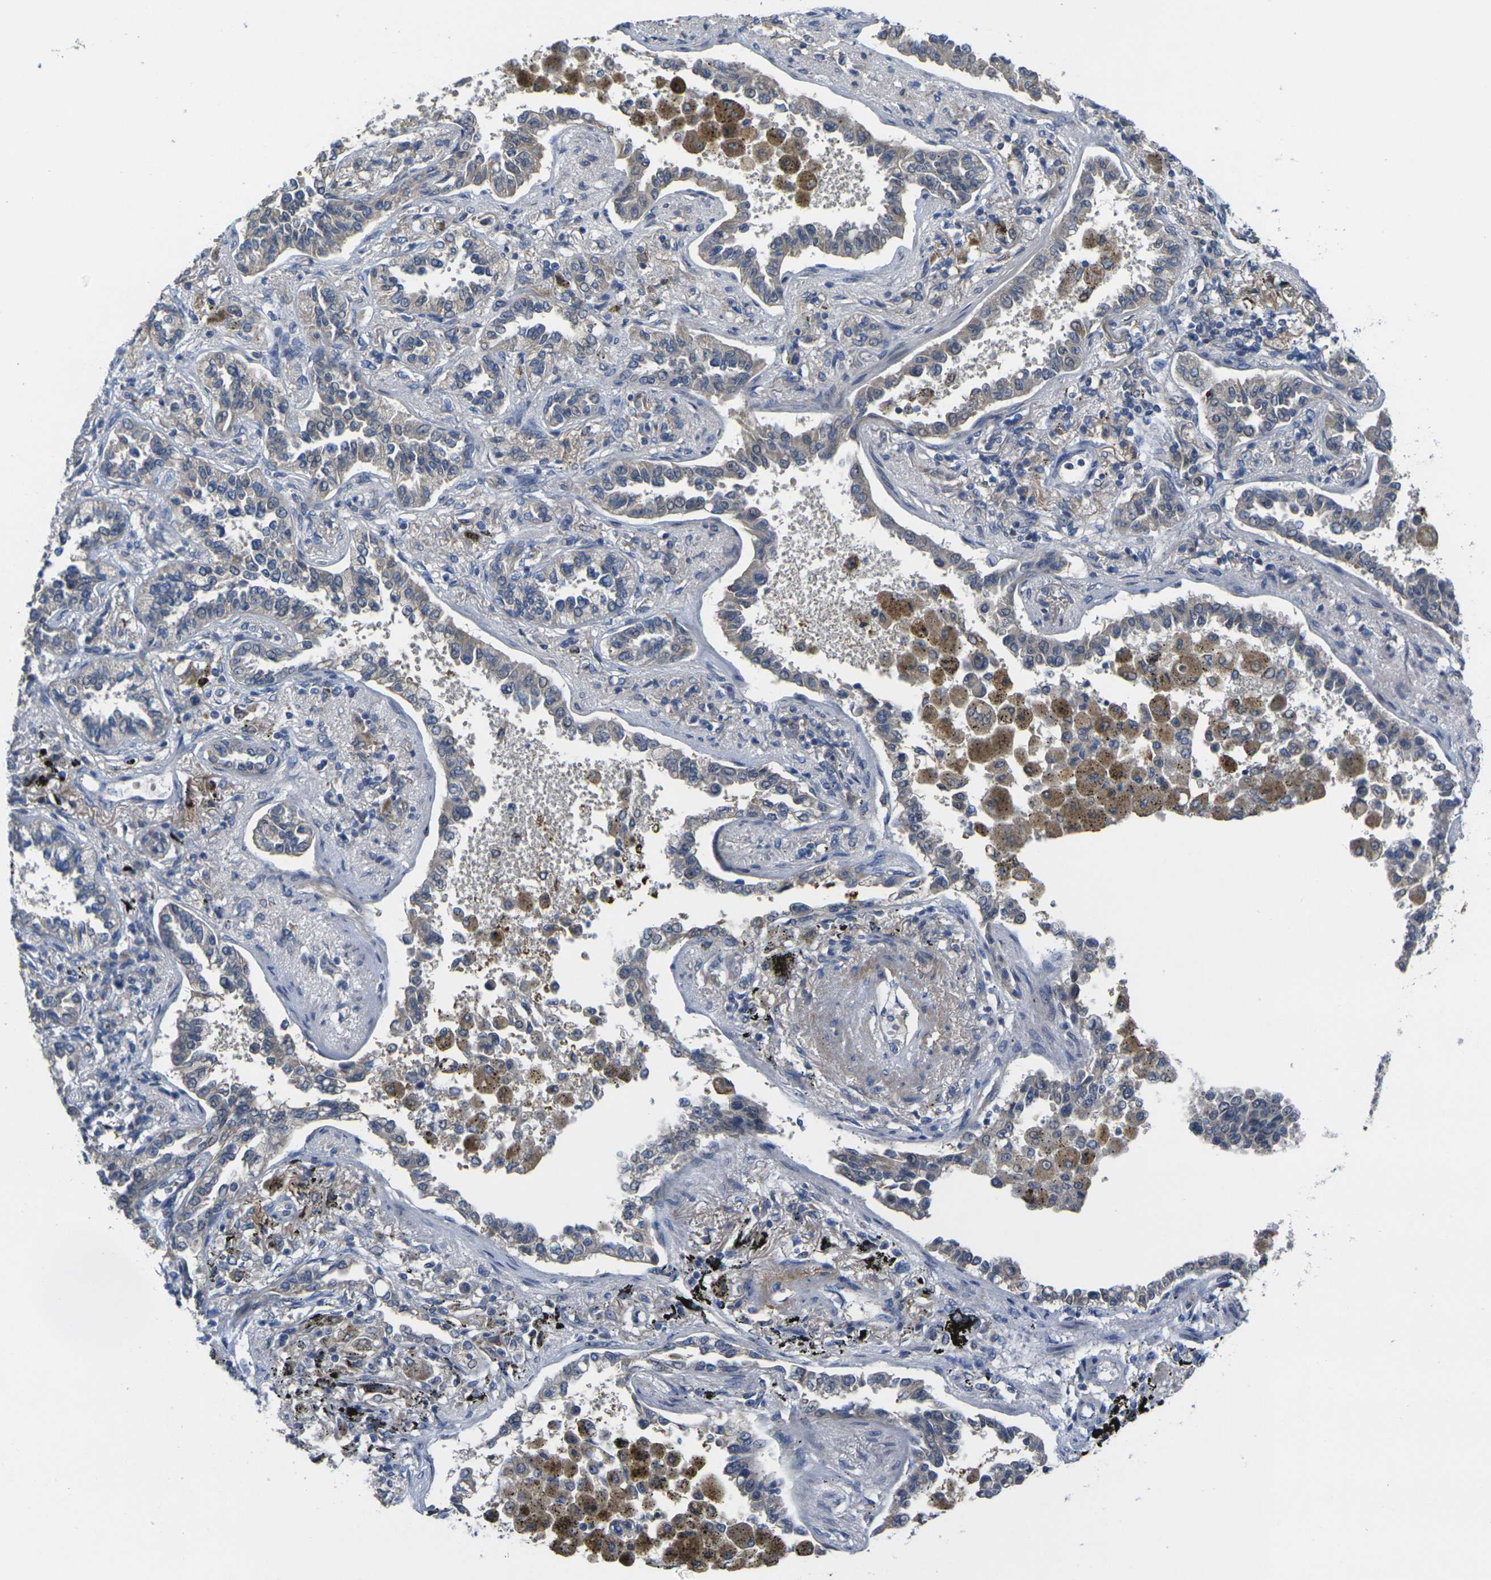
{"staining": {"intensity": "weak", "quantity": ">75%", "location": "cytoplasmic/membranous"}, "tissue": "lung cancer", "cell_type": "Tumor cells", "image_type": "cancer", "snomed": [{"axis": "morphology", "description": "Normal tissue, NOS"}, {"axis": "morphology", "description": "Adenocarcinoma, NOS"}, {"axis": "topography", "description": "Lung"}], "caption": "Immunohistochemical staining of human lung cancer displays low levels of weak cytoplasmic/membranous positivity in about >75% of tumor cells. The protein is shown in brown color, while the nuclei are stained blue.", "gene": "GNA12", "patient": {"sex": "male", "age": 59}}